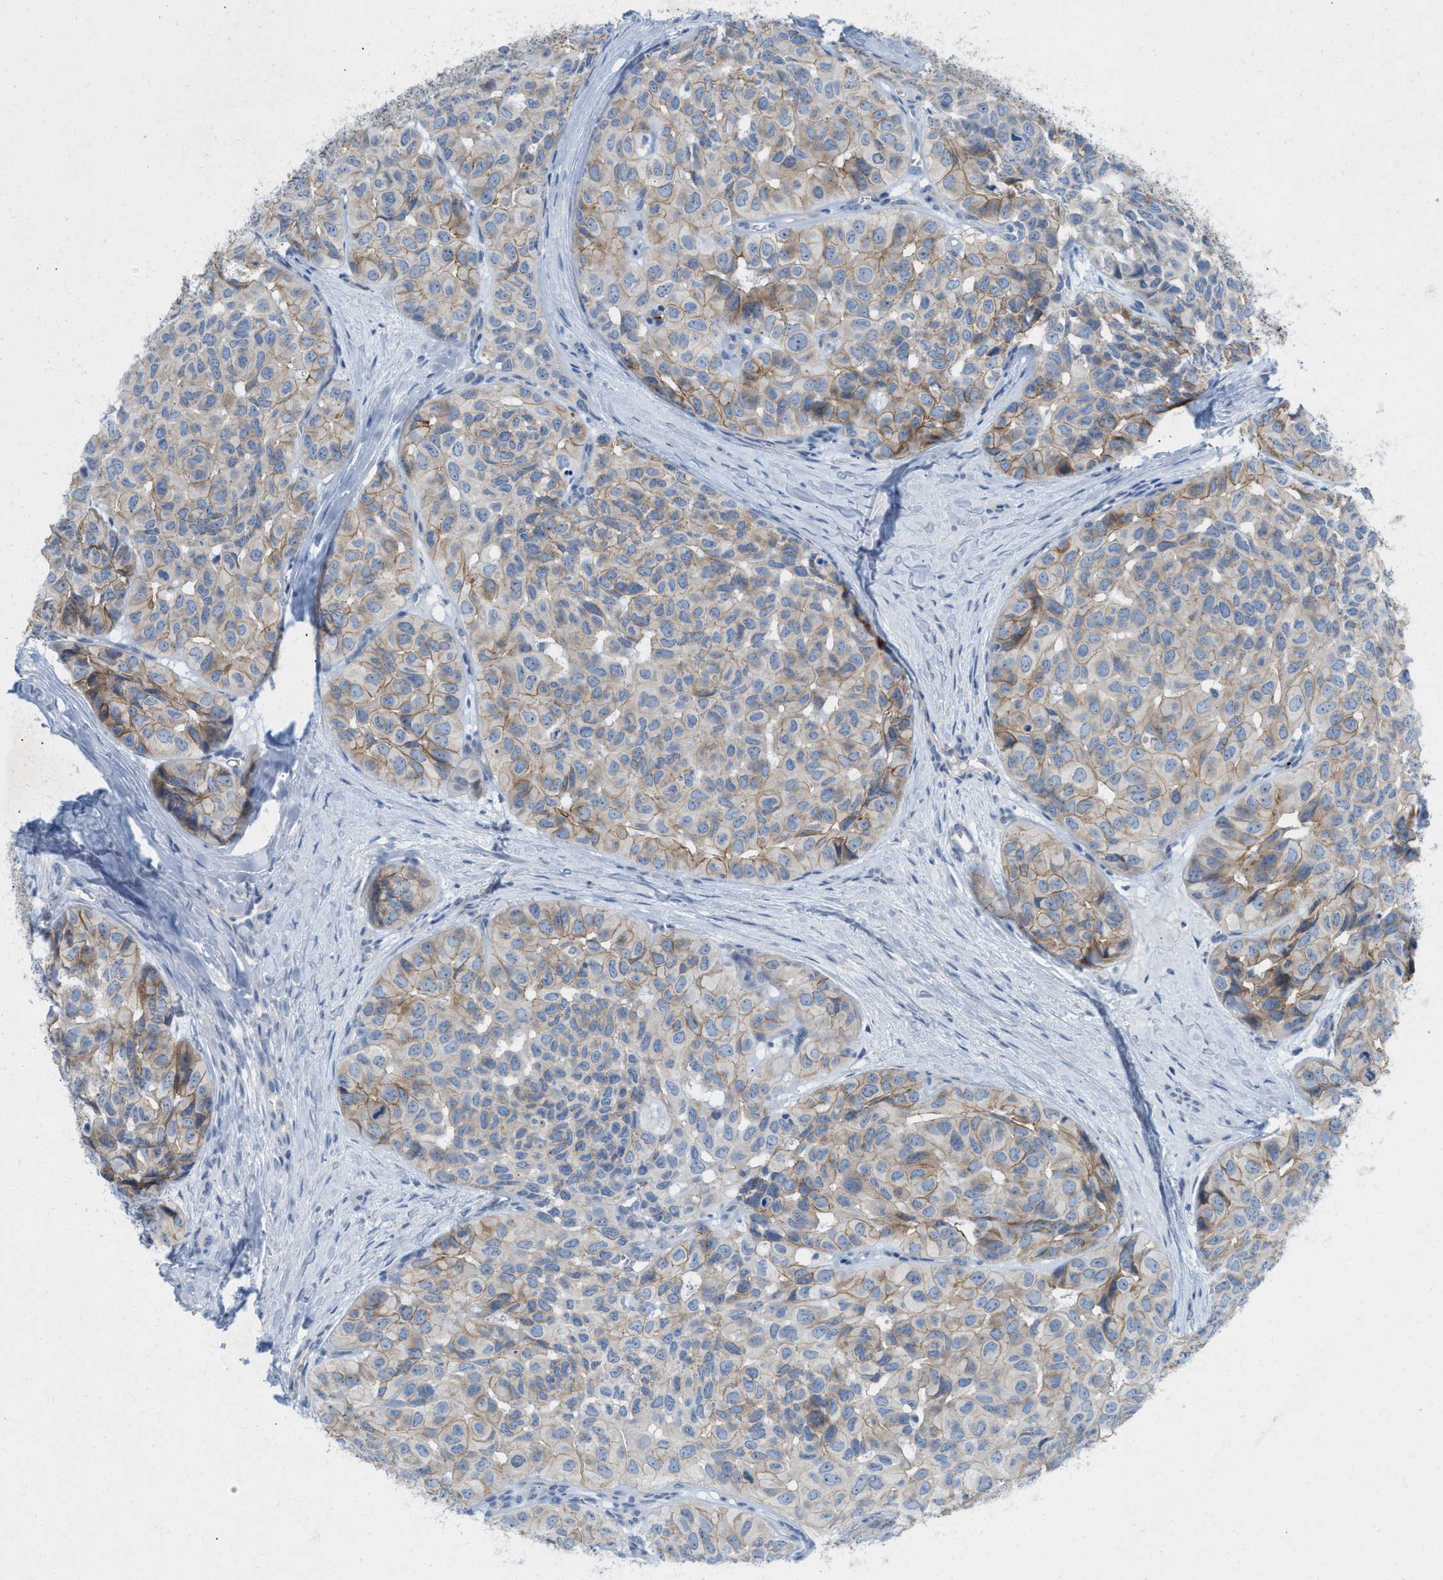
{"staining": {"intensity": "weak", "quantity": "25%-75%", "location": "cytoplasmic/membranous"}, "tissue": "head and neck cancer", "cell_type": "Tumor cells", "image_type": "cancer", "snomed": [{"axis": "morphology", "description": "Adenocarcinoma, NOS"}, {"axis": "topography", "description": "Salivary gland, NOS"}, {"axis": "topography", "description": "Head-Neck"}], "caption": "Protein expression analysis of head and neck cancer demonstrates weak cytoplasmic/membranous positivity in about 25%-75% of tumor cells.", "gene": "CMTM1", "patient": {"sex": "female", "age": 76}}